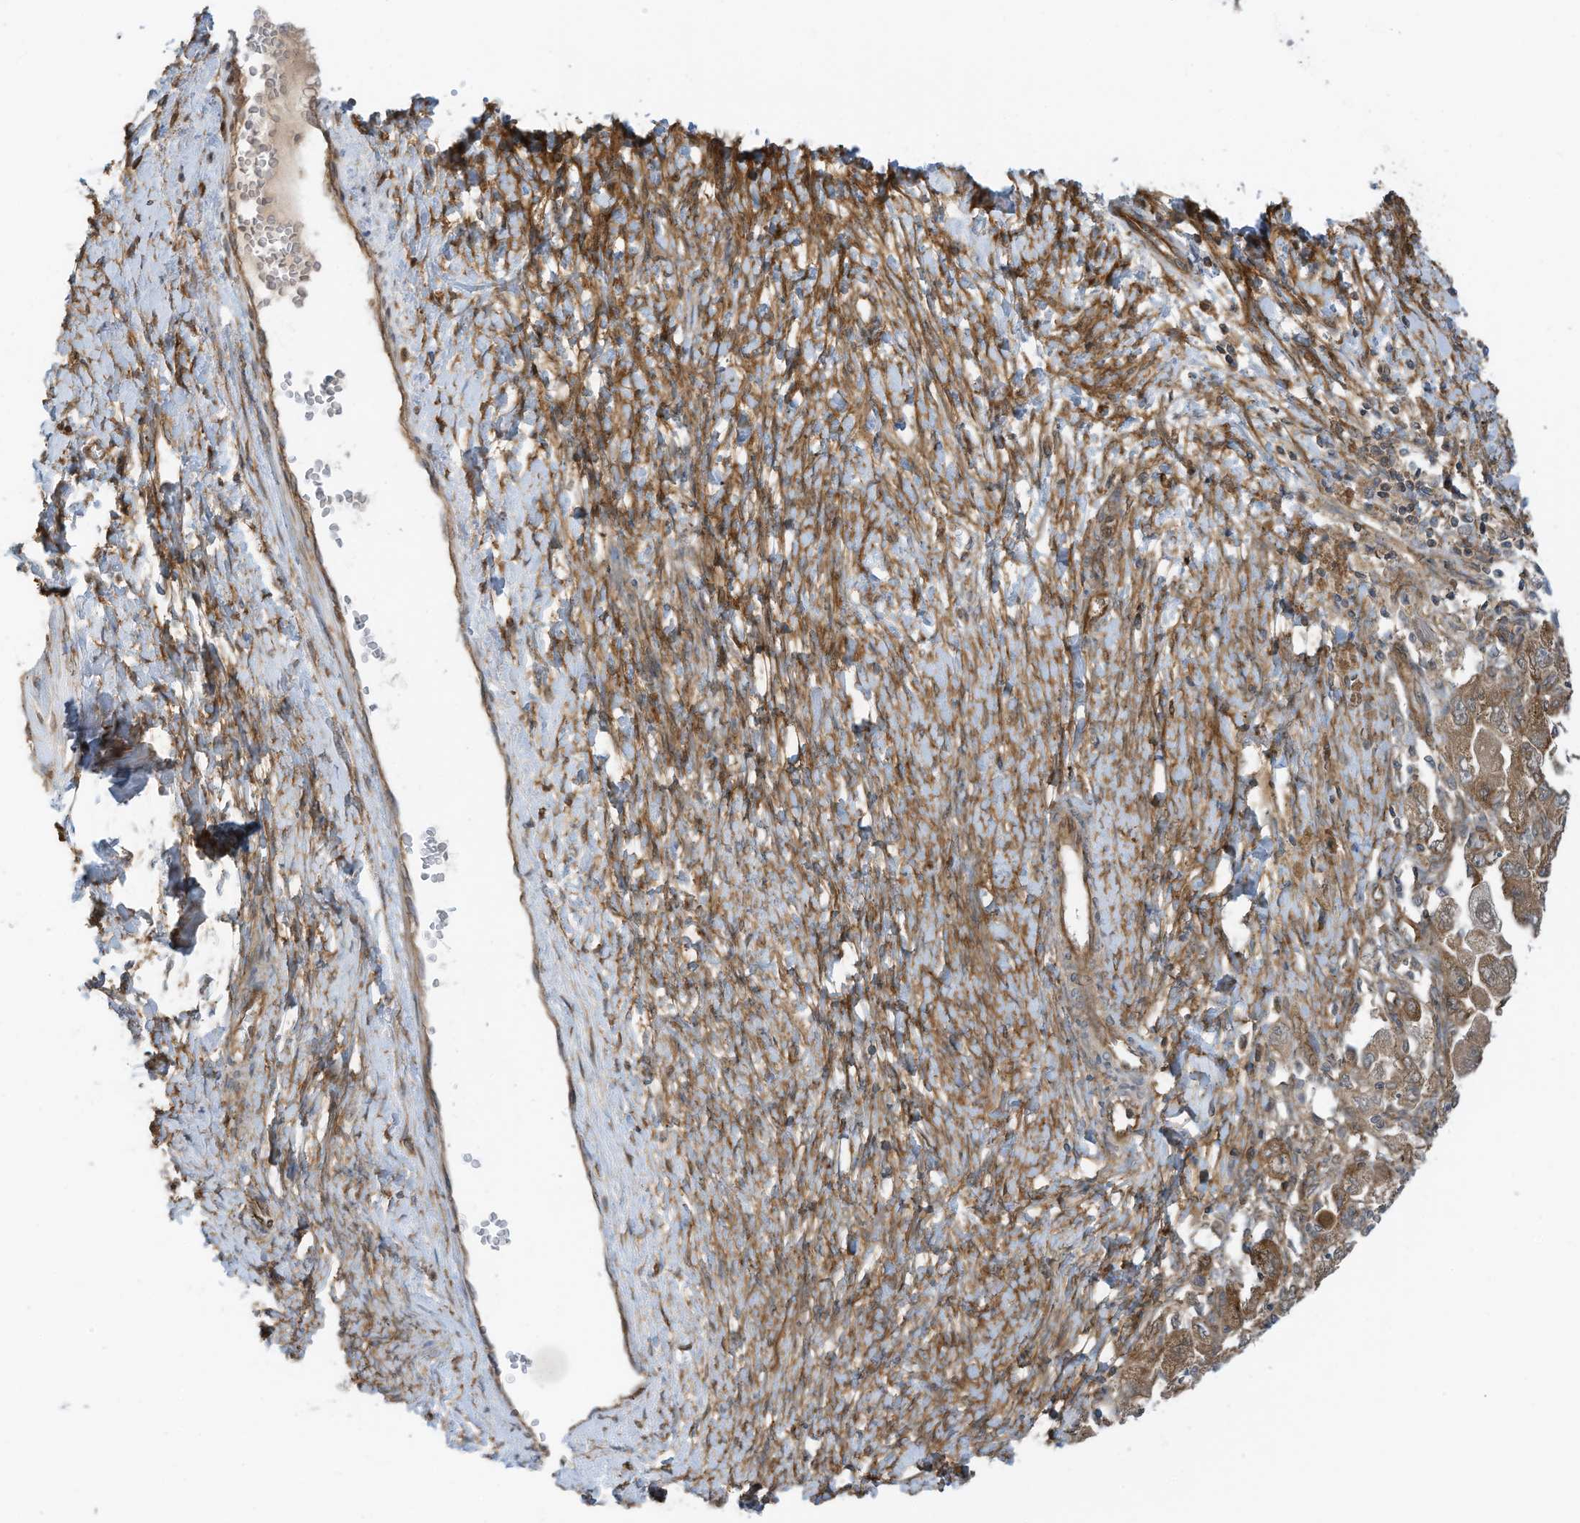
{"staining": {"intensity": "moderate", "quantity": ">75%", "location": "cytoplasmic/membranous"}, "tissue": "ovarian cancer", "cell_type": "Tumor cells", "image_type": "cancer", "snomed": [{"axis": "morphology", "description": "Carcinoma, NOS"}, {"axis": "morphology", "description": "Cystadenocarcinoma, serous, NOS"}, {"axis": "topography", "description": "Ovary"}], "caption": "The photomicrograph reveals immunohistochemical staining of ovarian cancer. There is moderate cytoplasmic/membranous positivity is present in about >75% of tumor cells.", "gene": "REPS1", "patient": {"sex": "female", "age": 69}}